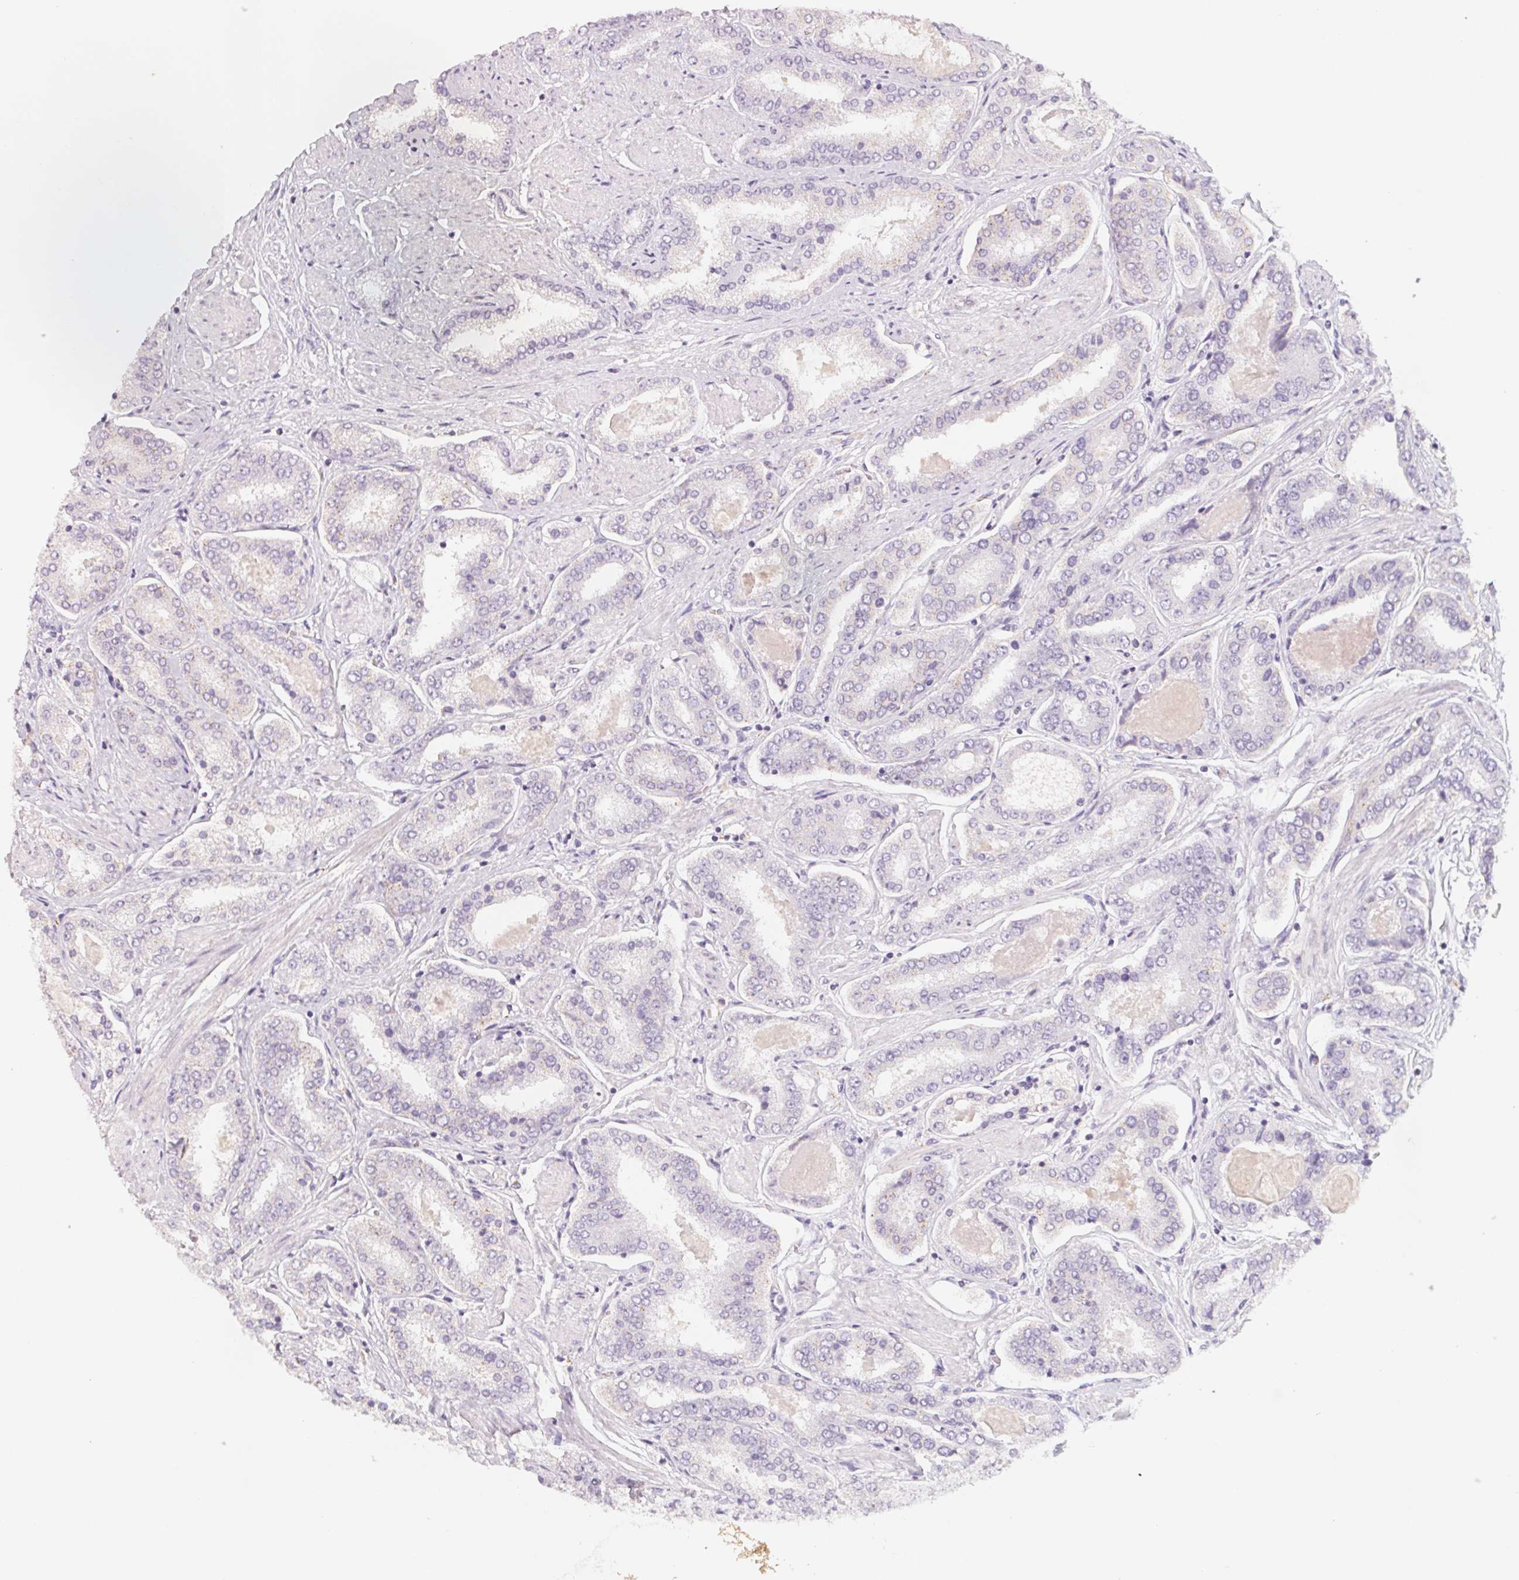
{"staining": {"intensity": "negative", "quantity": "none", "location": "none"}, "tissue": "prostate cancer", "cell_type": "Tumor cells", "image_type": "cancer", "snomed": [{"axis": "morphology", "description": "Adenocarcinoma, High grade"}, {"axis": "topography", "description": "Prostate"}], "caption": "A photomicrograph of human adenocarcinoma (high-grade) (prostate) is negative for staining in tumor cells.", "gene": "TREH", "patient": {"sex": "male", "age": 63}}